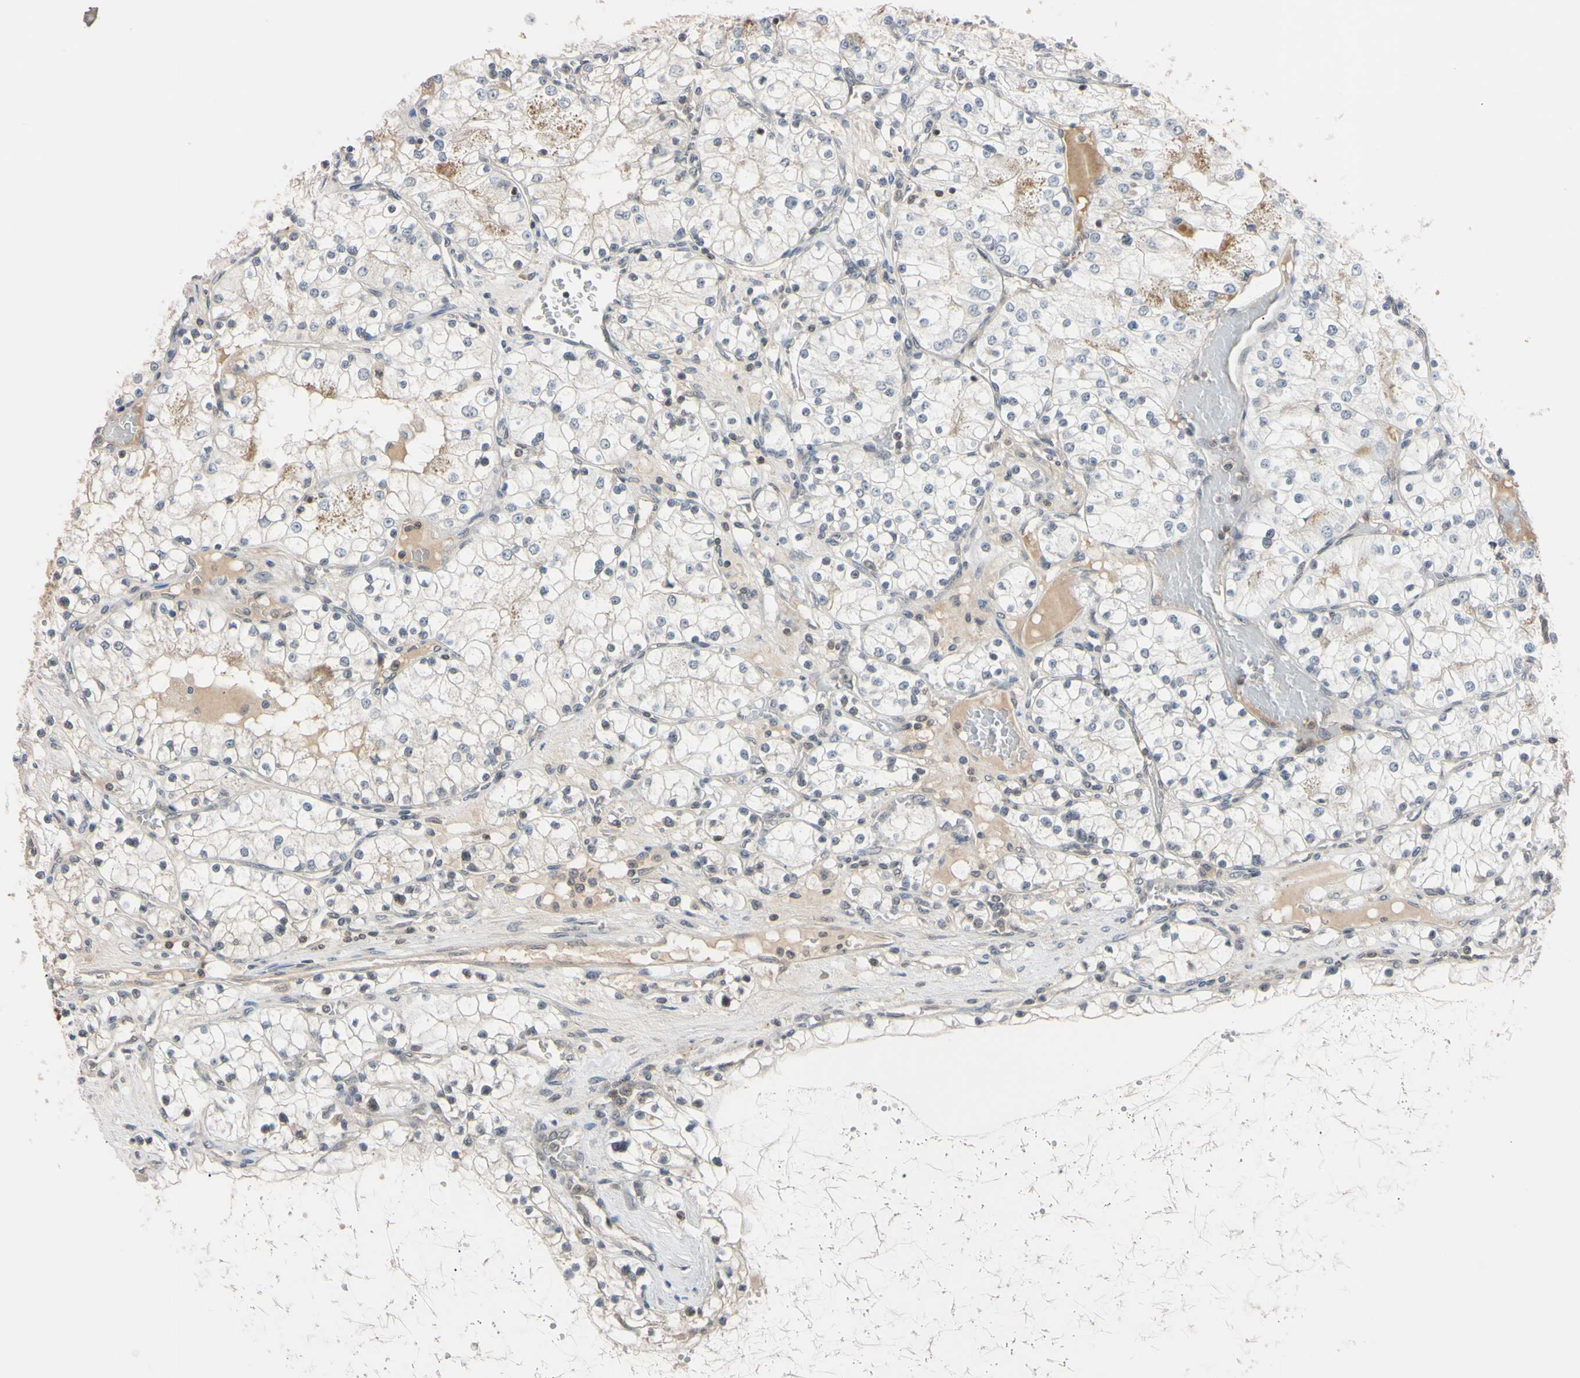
{"staining": {"intensity": "negative", "quantity": "none", "location": "none"}, "tissue": "renal cancer", "cell_type": "Tumor cells", "image_type": "cancer", "snomed": [{"axis": "morphology", "description": "Adenocarcinoma, NOS"}, {"axis": "topography", "description": "Kidney"}], "caption": "Tumor cells show no significant protein expression in renal adenocarcinoma.", "gene": "UBE2I", "patient": {"sex": "male", "age": 68}}